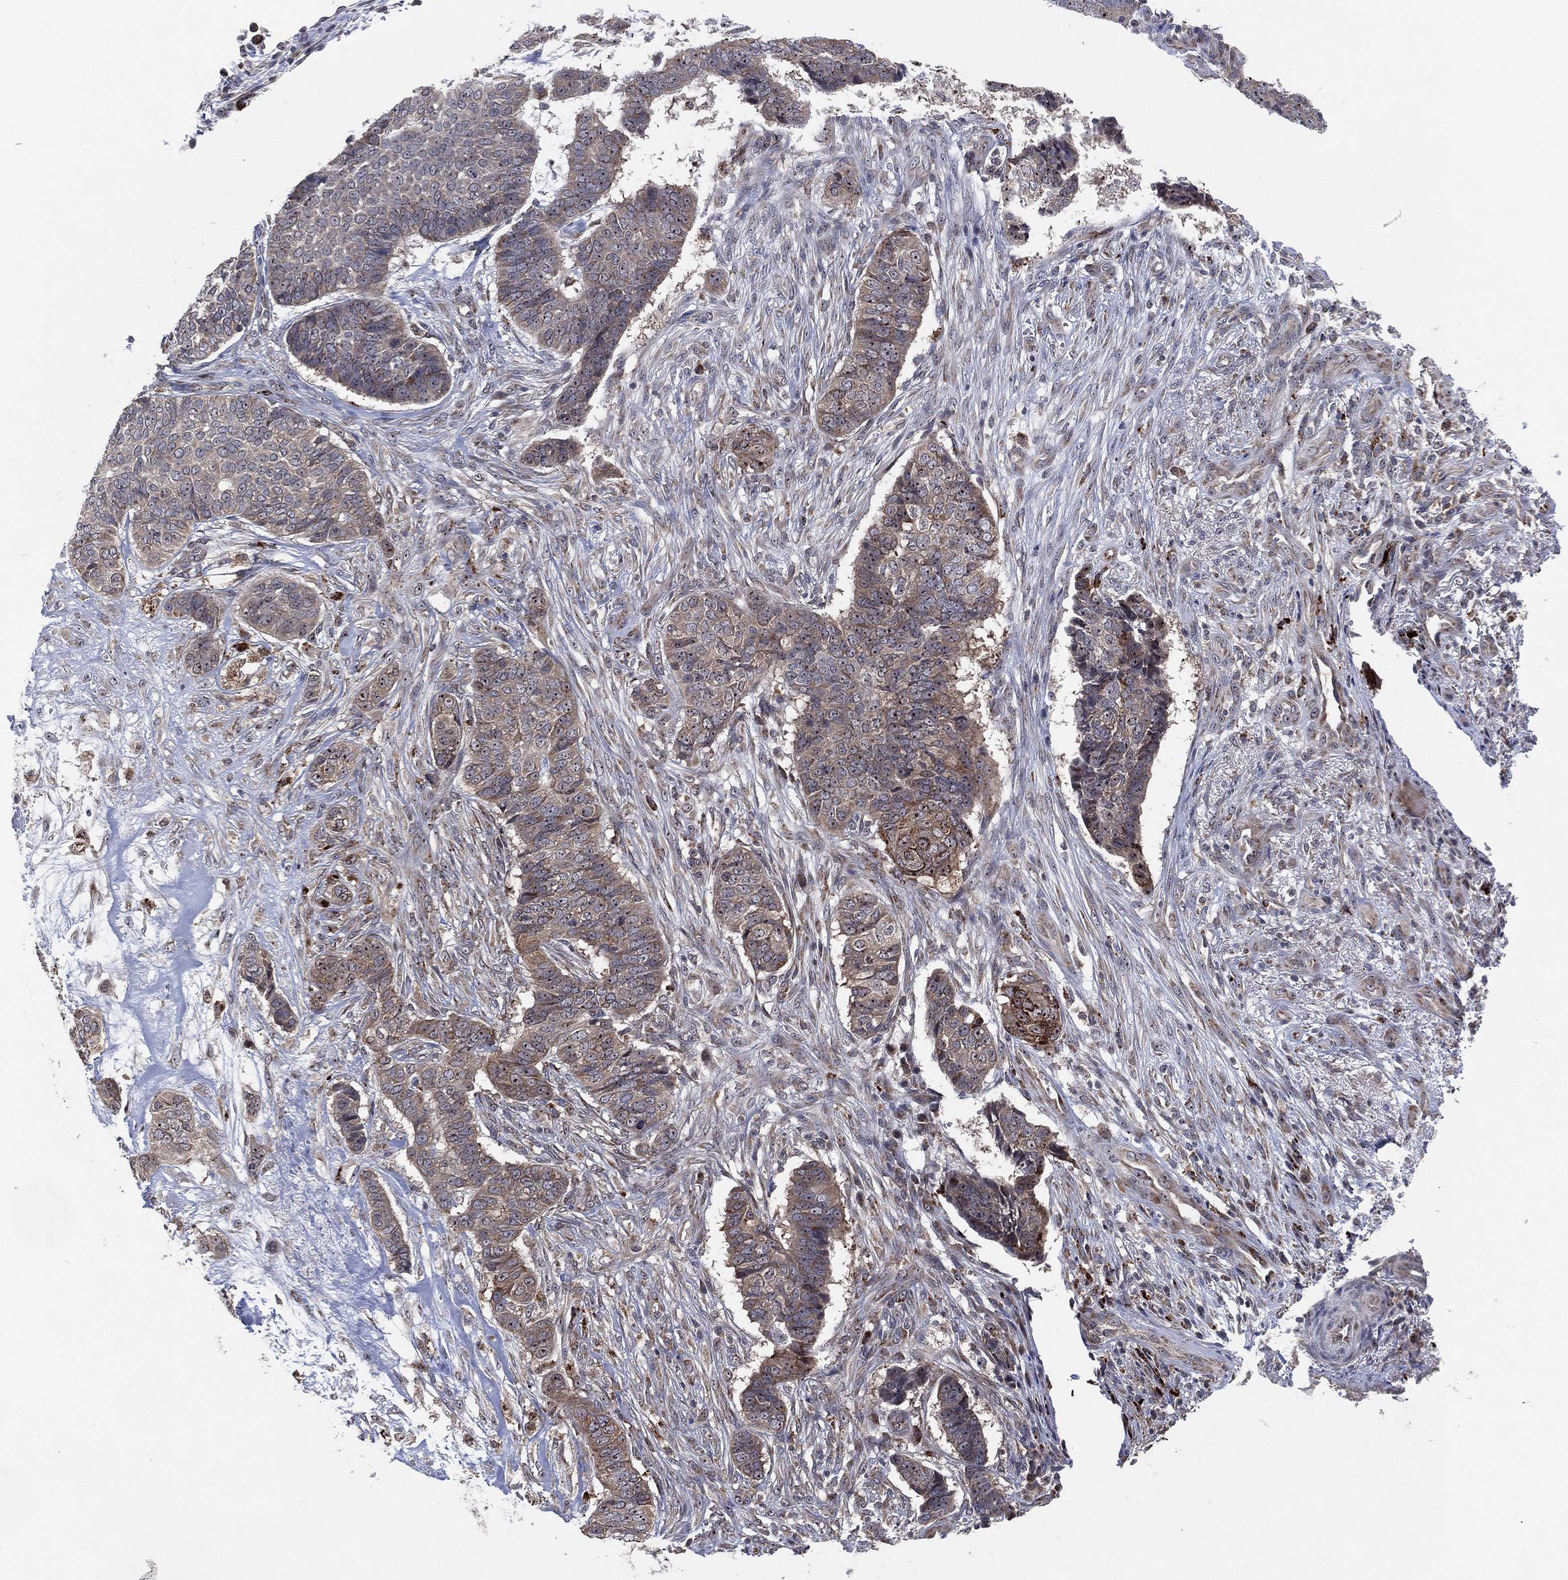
{"staining": {"intensity": "negative", "quantity": "none", "location": "none"}, "tissue": "skin cancer", "cell_type": "Tumor cells", "image_type": "cancer", "snomed": [{"axis": "morphology", "description": "Basal cell carcinoma"}, {"axis": "topography", "description": "Skin"}], "caption": "Immunohistochemistry photomicrograph of human skin cancer (basal cell carcinoma) stained for a protein (brown), which exhibits no staining in tumor cells. (DAB (3,3'-diaminobenzidine) immunohistochemistry (IHC), high magnification).", "gene": "FAM104A", "patient": {"sex": "male", "age": 86}}